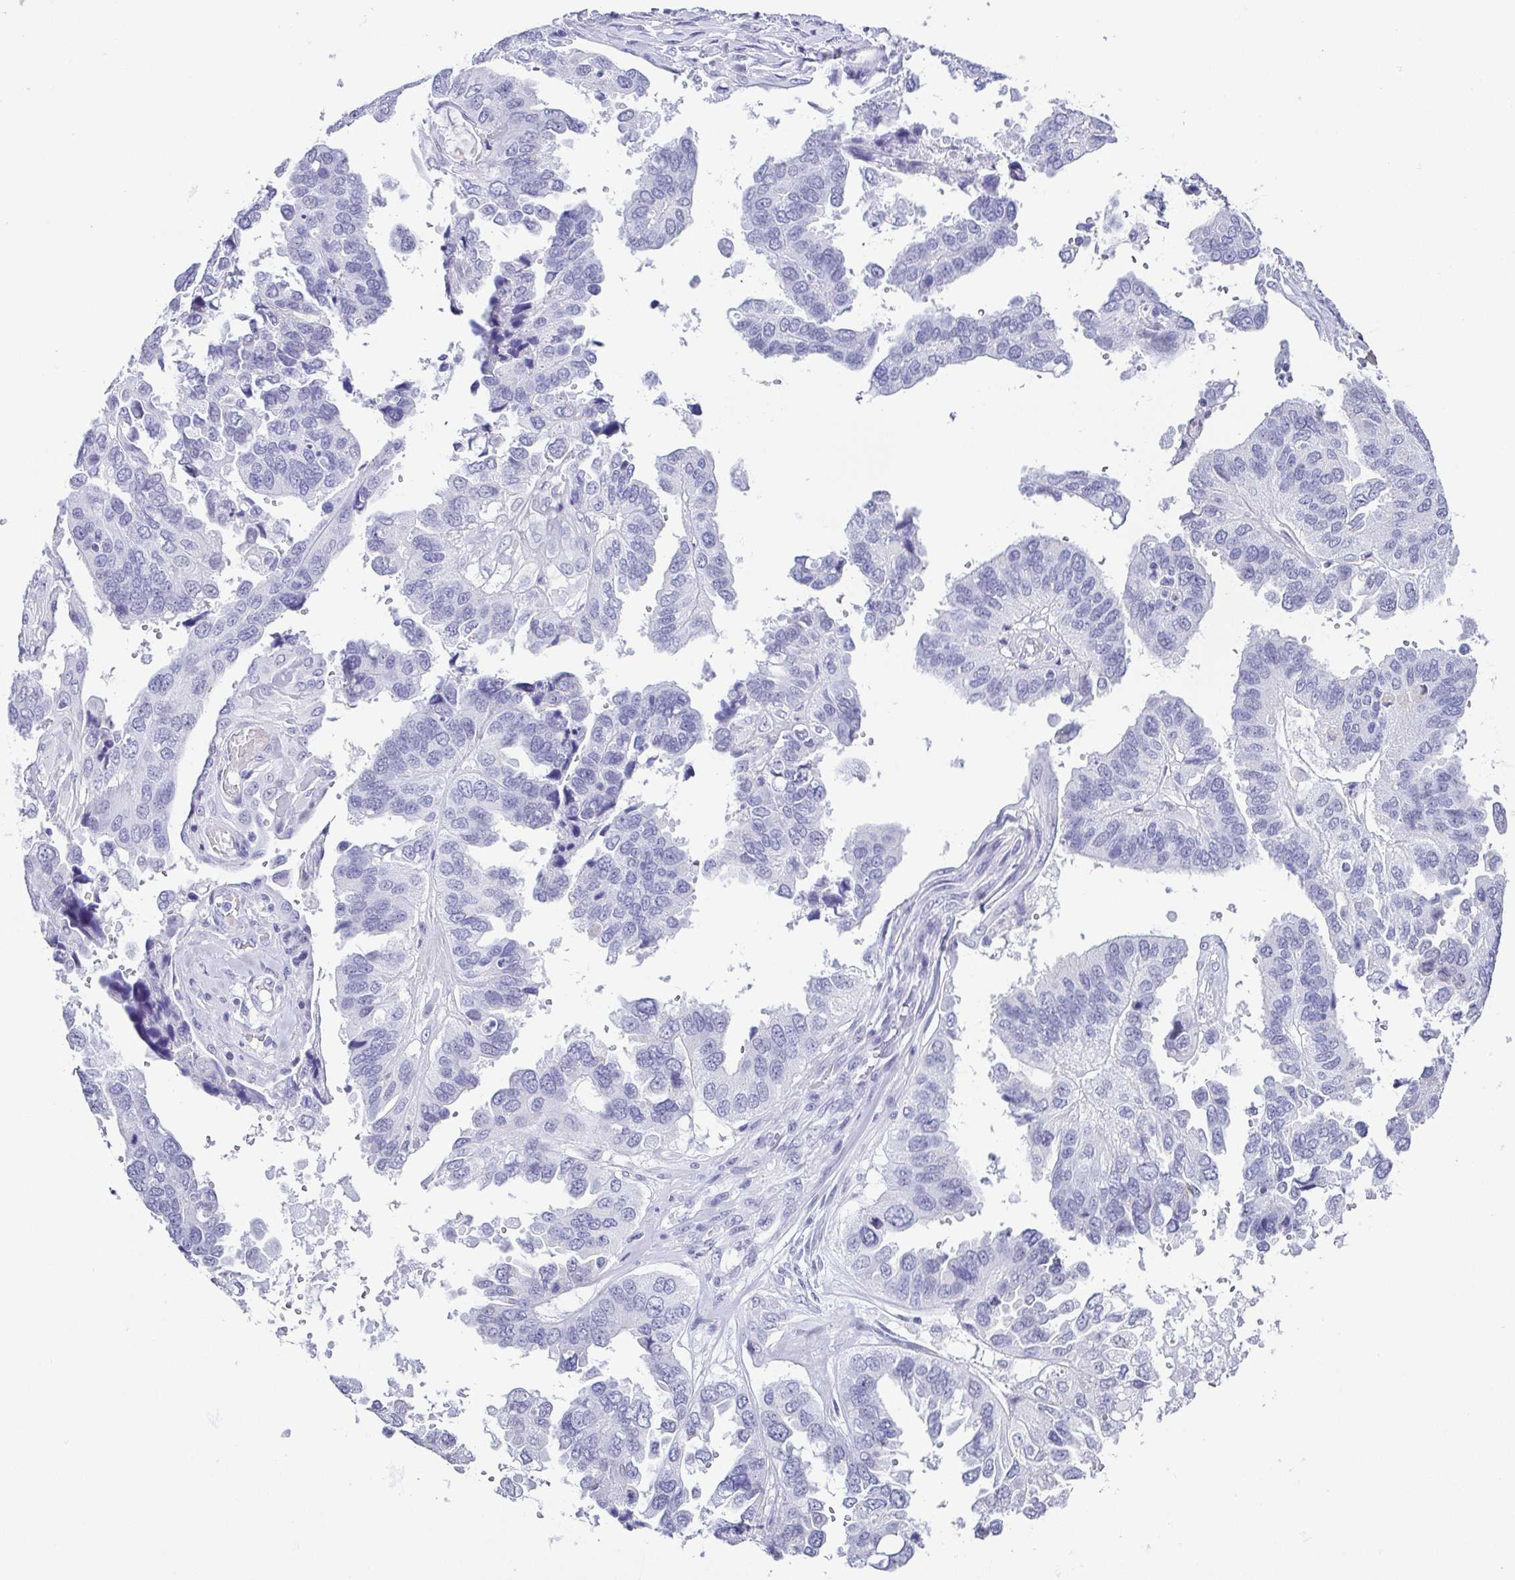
{"staining": {"intensity": "negative", "quantity": "none", "location": "none"}, "tissue": "ovarian cancer", "cell_type": "Tumor cells", "image_type": "cancer", "snomed": [{"axis": "morphology", "description": "Cystadenocarcinoma, serous, NOS"}, {"axis": "topography", "description": "Ovary"}], "caption": "The image displays no staining of tumor cells in ovarian cancer (serous cystadenocarcinoma).", "gene": "ESX1", "patient": {"sex": "female", "age": 79}}